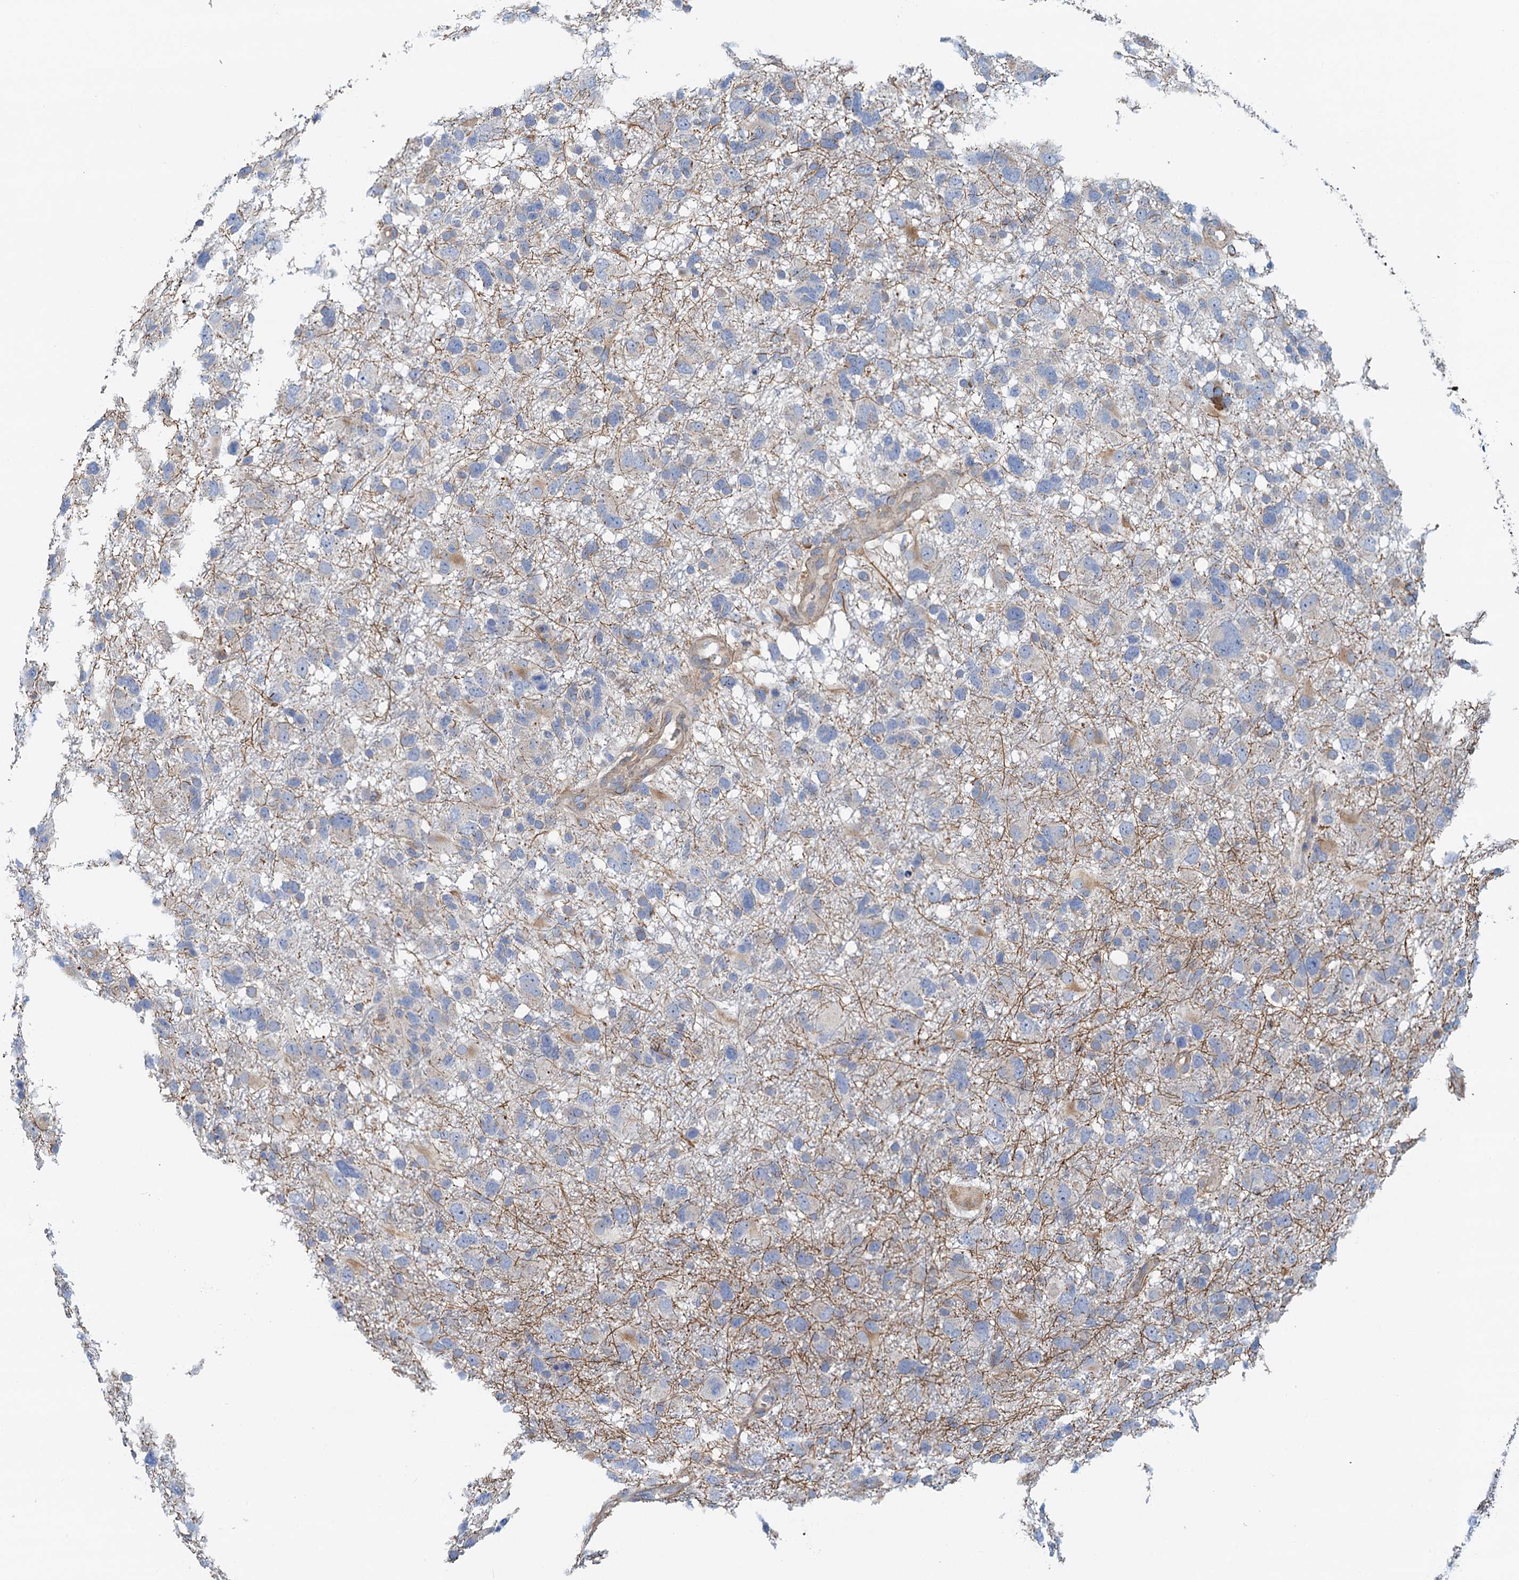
{"staining": {"intensity": "negative", "quantity": "none", "location": "none"}, "tissue": "glioma", "cell_type": "Tumor cells", "image_type": "cancer", "snomed": [{"axis": "morphology", "description": "Glioma, malignant, High grade"}, {"axis": "topography", "description": "Brain"}], "caption": "IHC of malignant glioma (high-grade) demonstrates no staining in tumor cells. (DAB (3,3'-diaminobenzidine) immunohistochemistry (IHC), high magnification).", "gene": "ROGDI", "patient": {"sex": "male", "age": 61}}